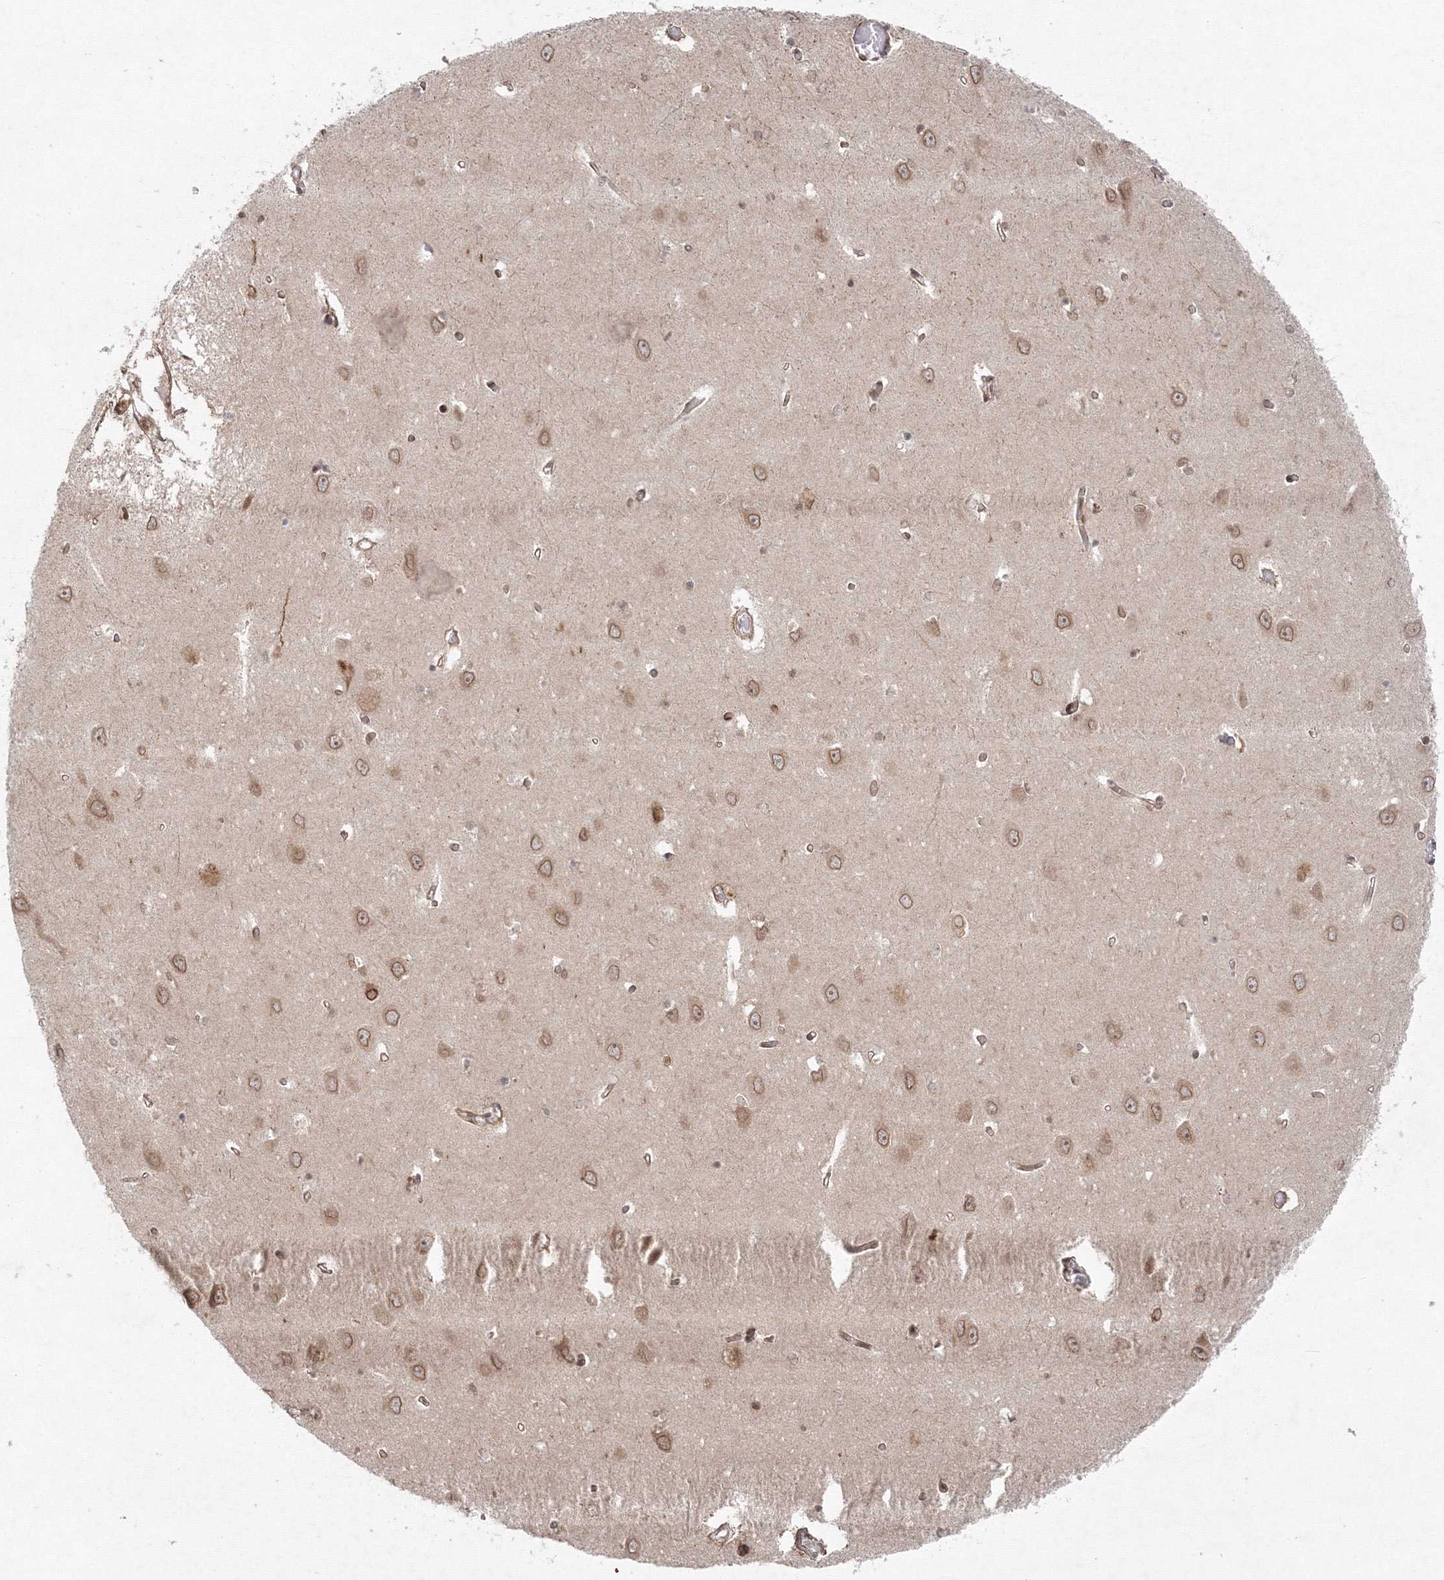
{"staining": {"intensity": "moderate", "quantity": "<25%", "location": "nuclear"}, "tissue": "hippocampus", "cell_type": "Glial cells", "image_type": "normal", "snomed": [{"axis": "morphology", "description": "Normal tissue, NOS"}, {"axis": "topography", "description": "Hippocampus"}], "caption": "Hippocampus stained with DAB (3,3'-diaminobenzidine) IHC exhibits low levels of moderate nuclear staining in about <25% of glial cells. Nuclei are stained in blue.", "gene": "KIF4A", "patient": {"sex": "male", "age": 70}}